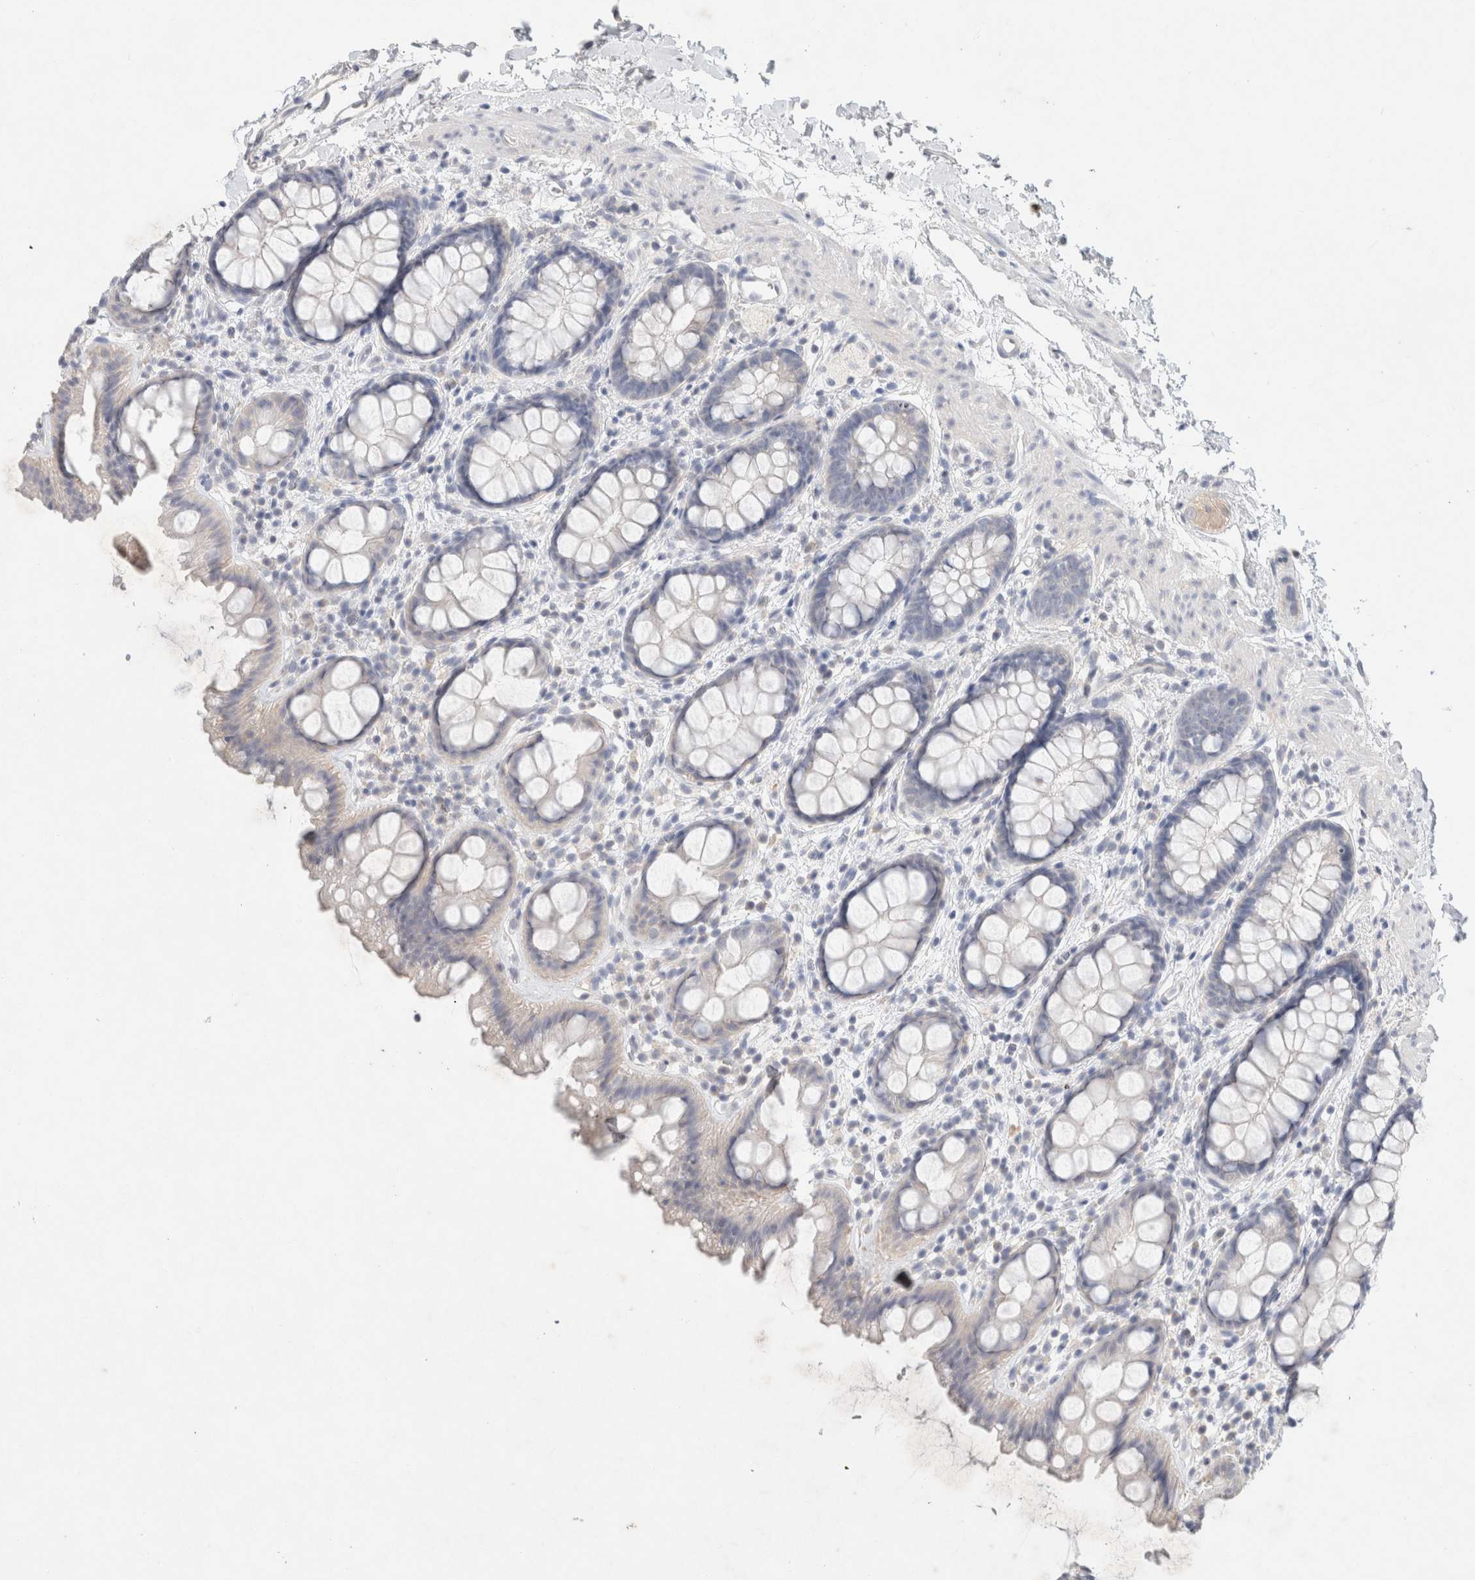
{"staining": {"intensity": "negative", "quantity": "none", "location": "none"}, "tissue": "rectum", "cell_type": "Glandular cells", "image_type": "normal", "snomed": [{"axis": "morphology", "description": "Normal tissue, NOS"}, {"axis": "topography", "description": "Rectum"}], "caption": "An IHC image of benign rectum is shown. There is no staining in glandular cells of rectum. The staining was performed using DAB to visualize the protein expression in brown, while the nuclei were stained in blue with hematoxylin (Magnification: 20x).", "gene": "MPP2", "patient": {"sex": "female", "age": 65}}